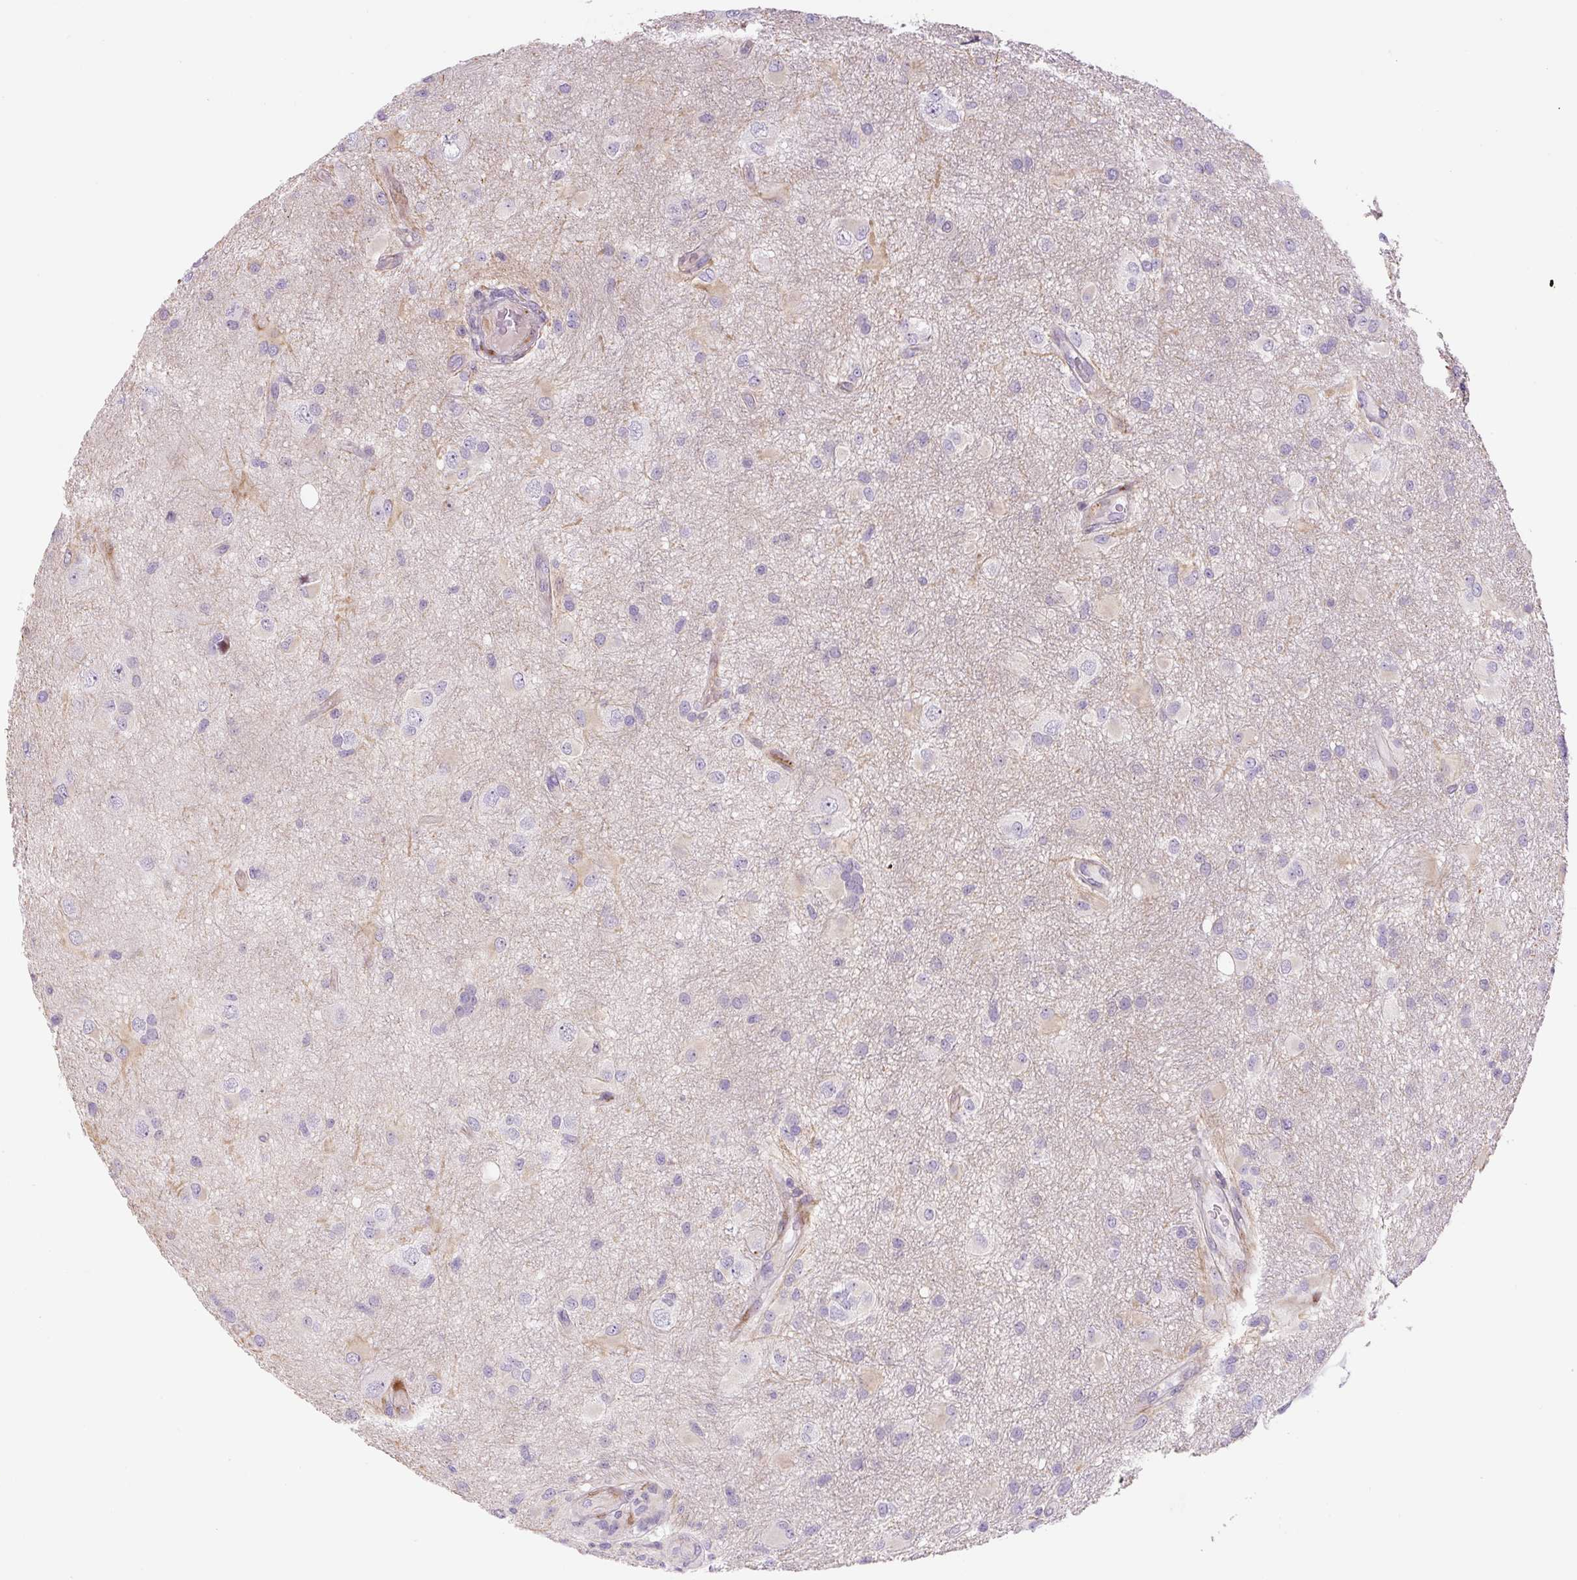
{"staining": {"intensity": "negative", "quantity": "none", "location": "none"}, "tissue": "glioma", "cell_type": "Tumor cells", "image_type": "cancer", "snomed": [{"axis": "morphology", "description": "Glioma, malignant, High grade"}, {"axis": "topography", "description": "Brain"}], "caption": "High power microscopy image of an IHC histopathology image of glioma, revealing no significant positivity in tumor cells.", "gene": "DISP3", "patient": {"sex": "male", "age": 53}}